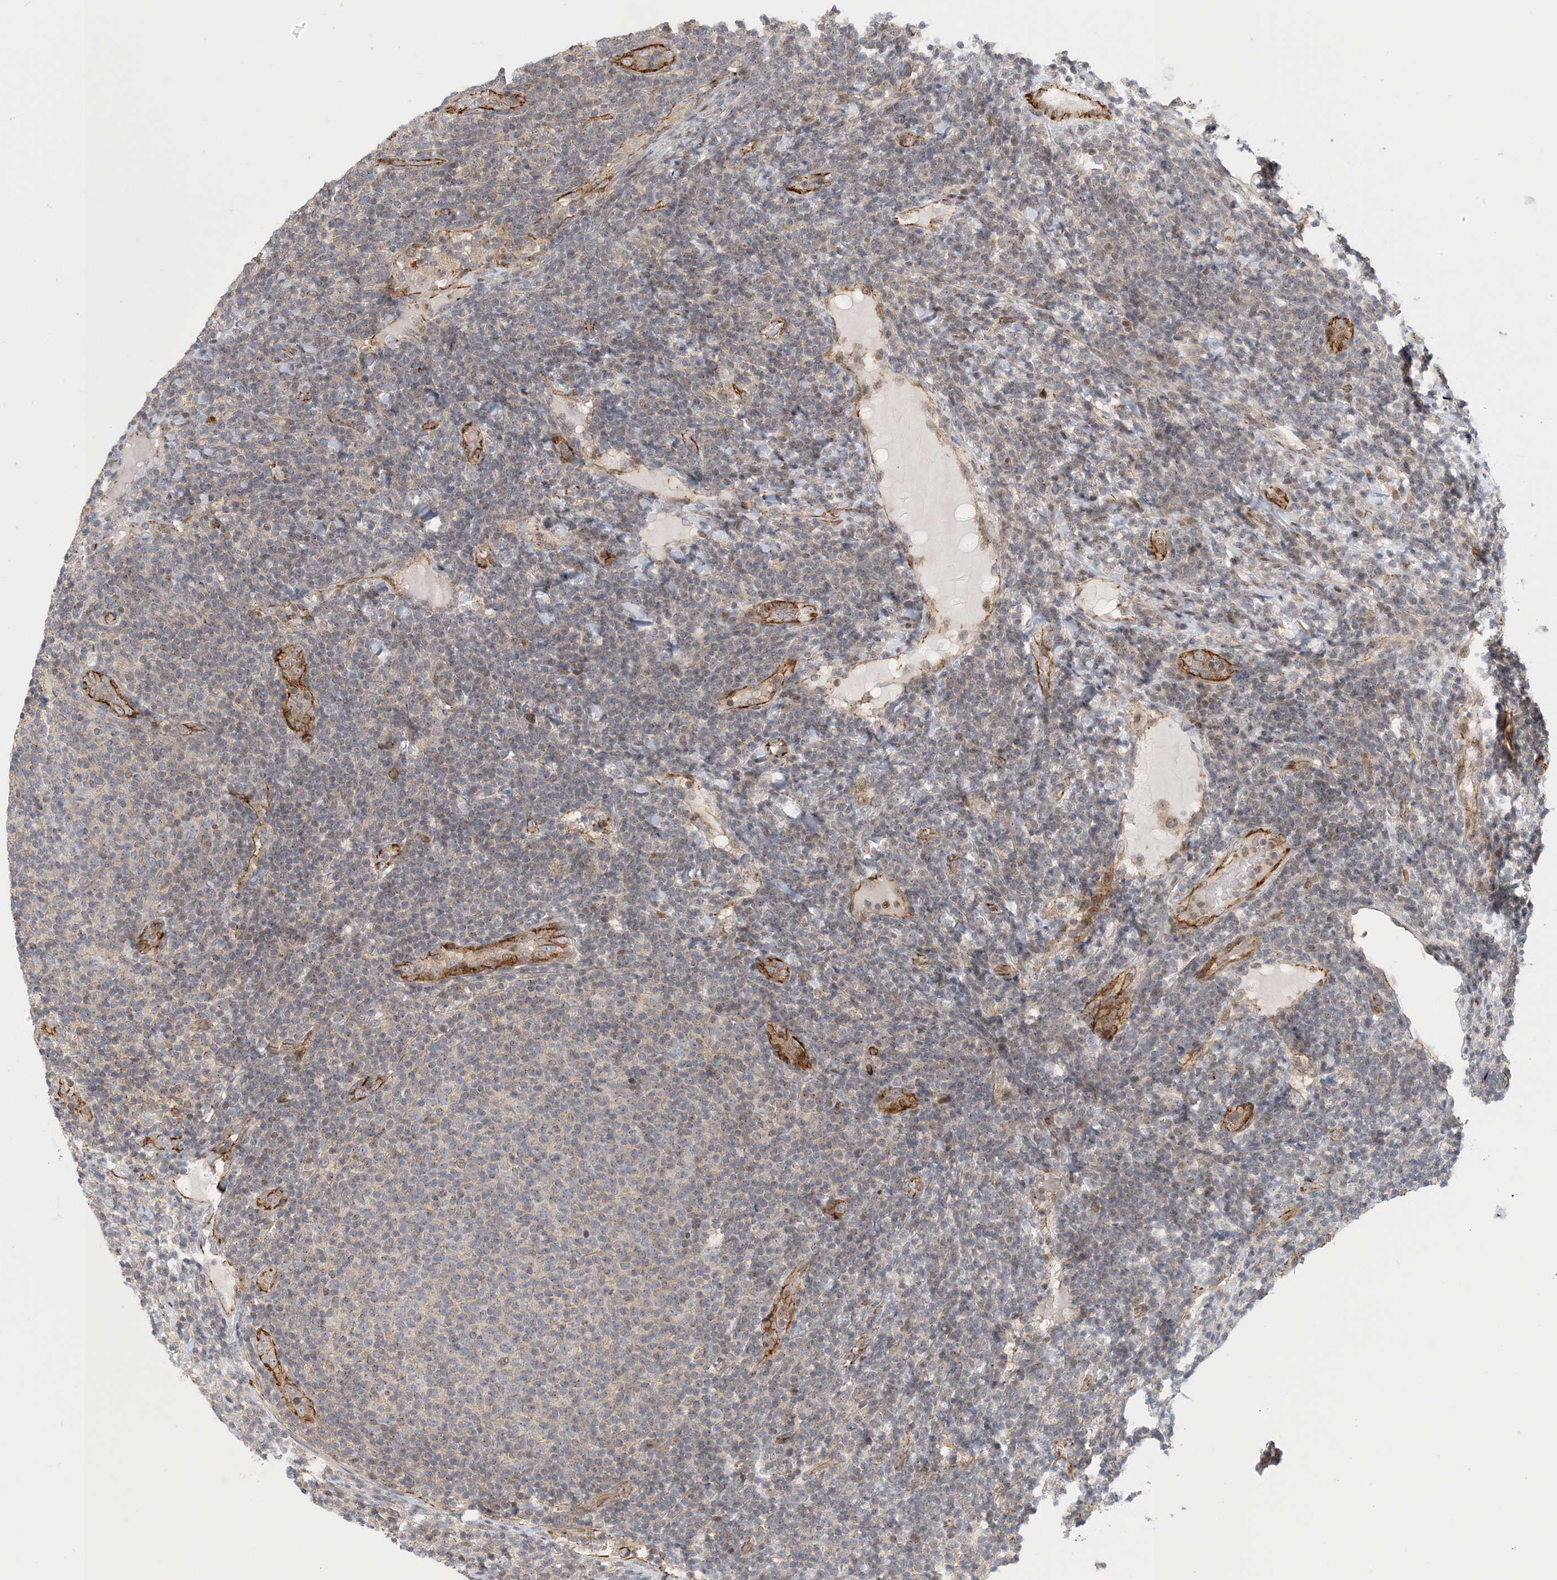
{"staining": {"intensity": "negative", "quantity": "none", "location": "none"}, "tissue": "lymphoma", "cell_type": "Tumor cells", "image_type": "cancer", "snomed": [{"axis": "morphology", "description": "Malignant lymphoma, non-Hodgkin's type, Low grade"}, {"axis": "topography", "description": "Lymph node"}], "caption": "Immunohistochemistry of lymphoma displays no positivity in tumor cells. Nuclei are stained in blue.", "gene": "MAPKBP1", "patient": {"sex": "male", "age": 66}}